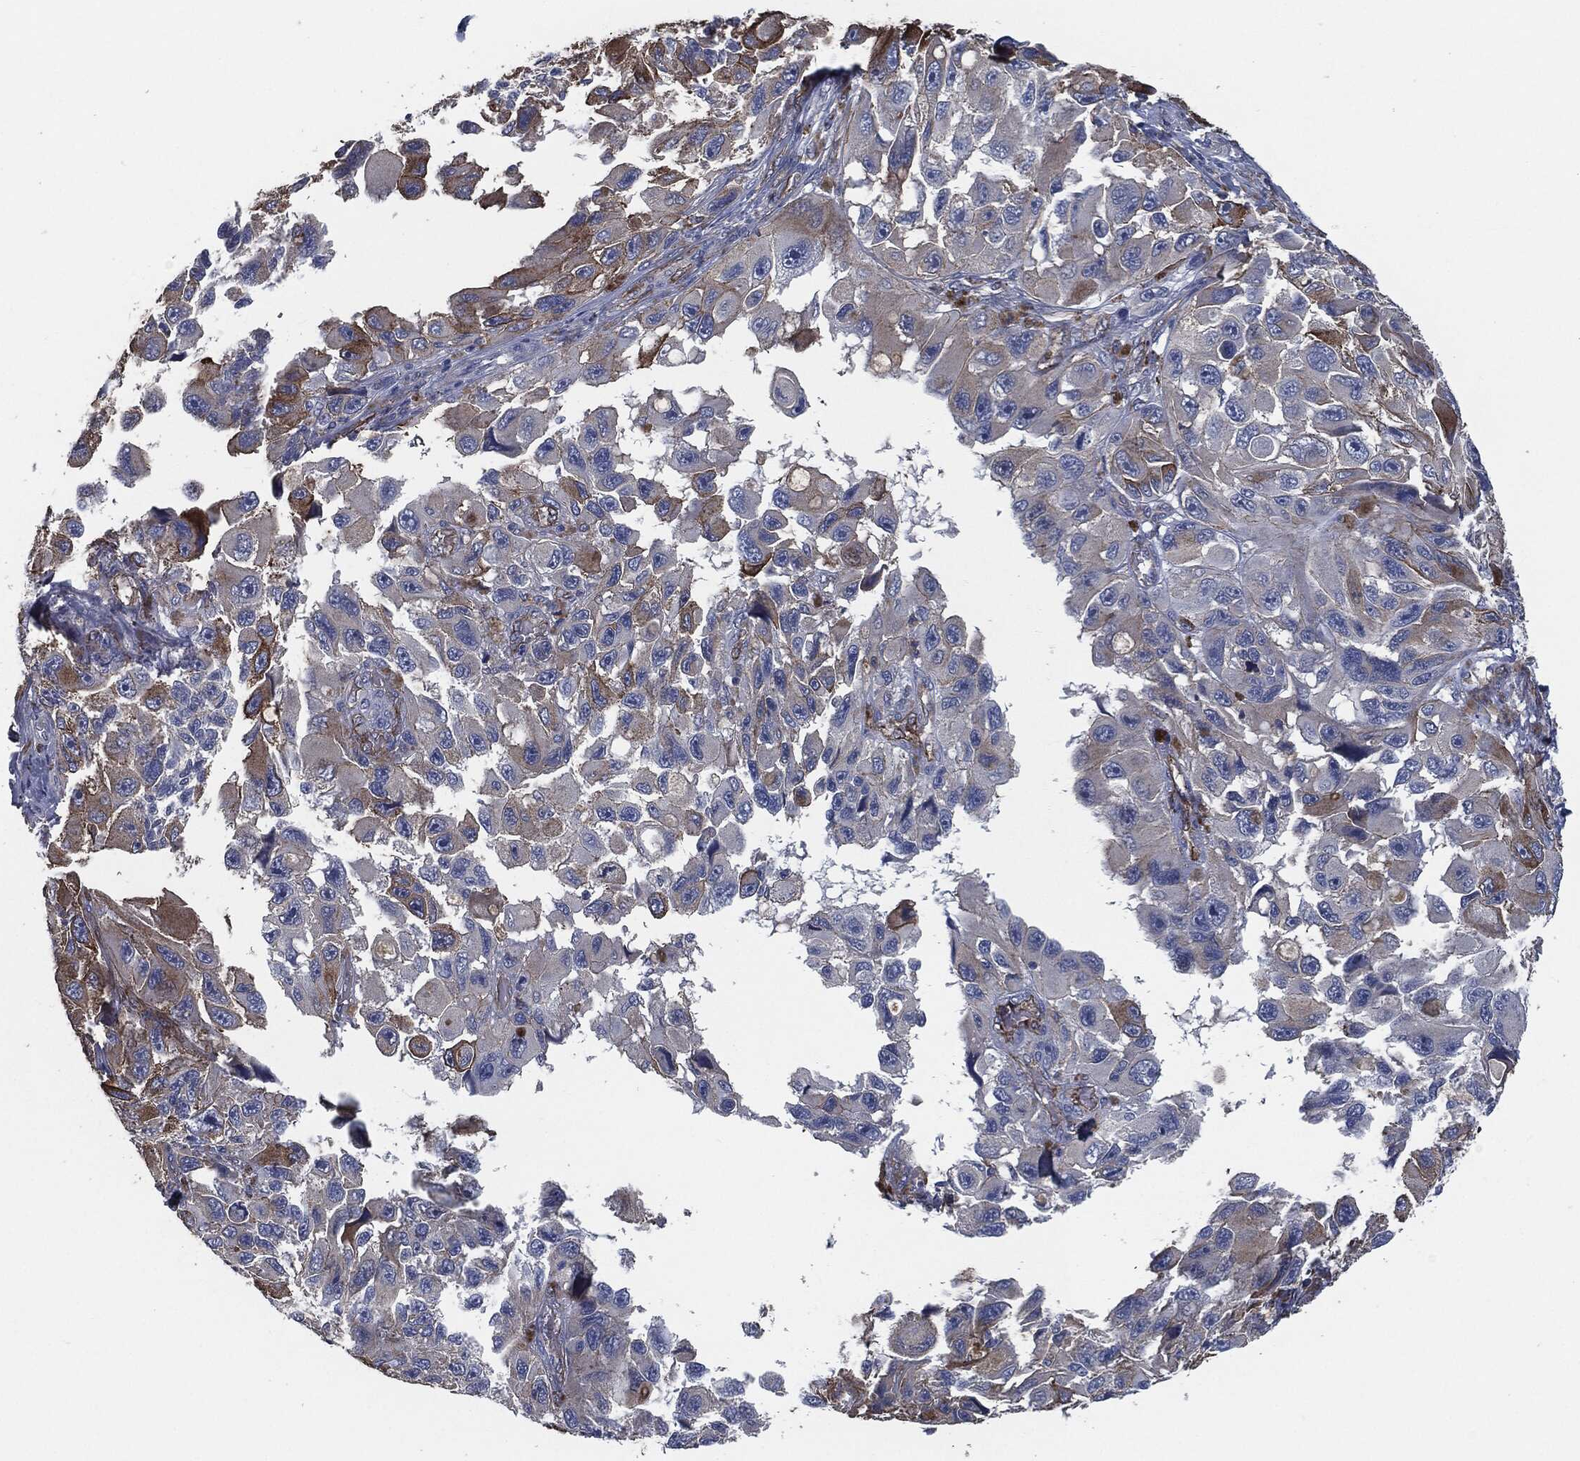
{"staining": {"intensity": "moderate", "quantity": "<25%", "location": "cytoplasmic/membranous"}, "tissue": "melanoma", "cell_type": "Tumor cells", "image_type": "cancer", "snomed": [{"axis": "morphology", "description": "Malignant melanoma, NOS"}, {"axis": "topography", "description": "Skin"}], "caption": "The histopathology image exhibits staining of malignant melanoma, revealing moderate cytoplasmic/membranous protein expression (brown color) within tumor cells. The staining was performed using DAB, with brown indicating positive protein expression. Nuclei are stained blue with hematoxylin.", "gene": "SVIL", "patient": {"sex": "female", "age": 73}}